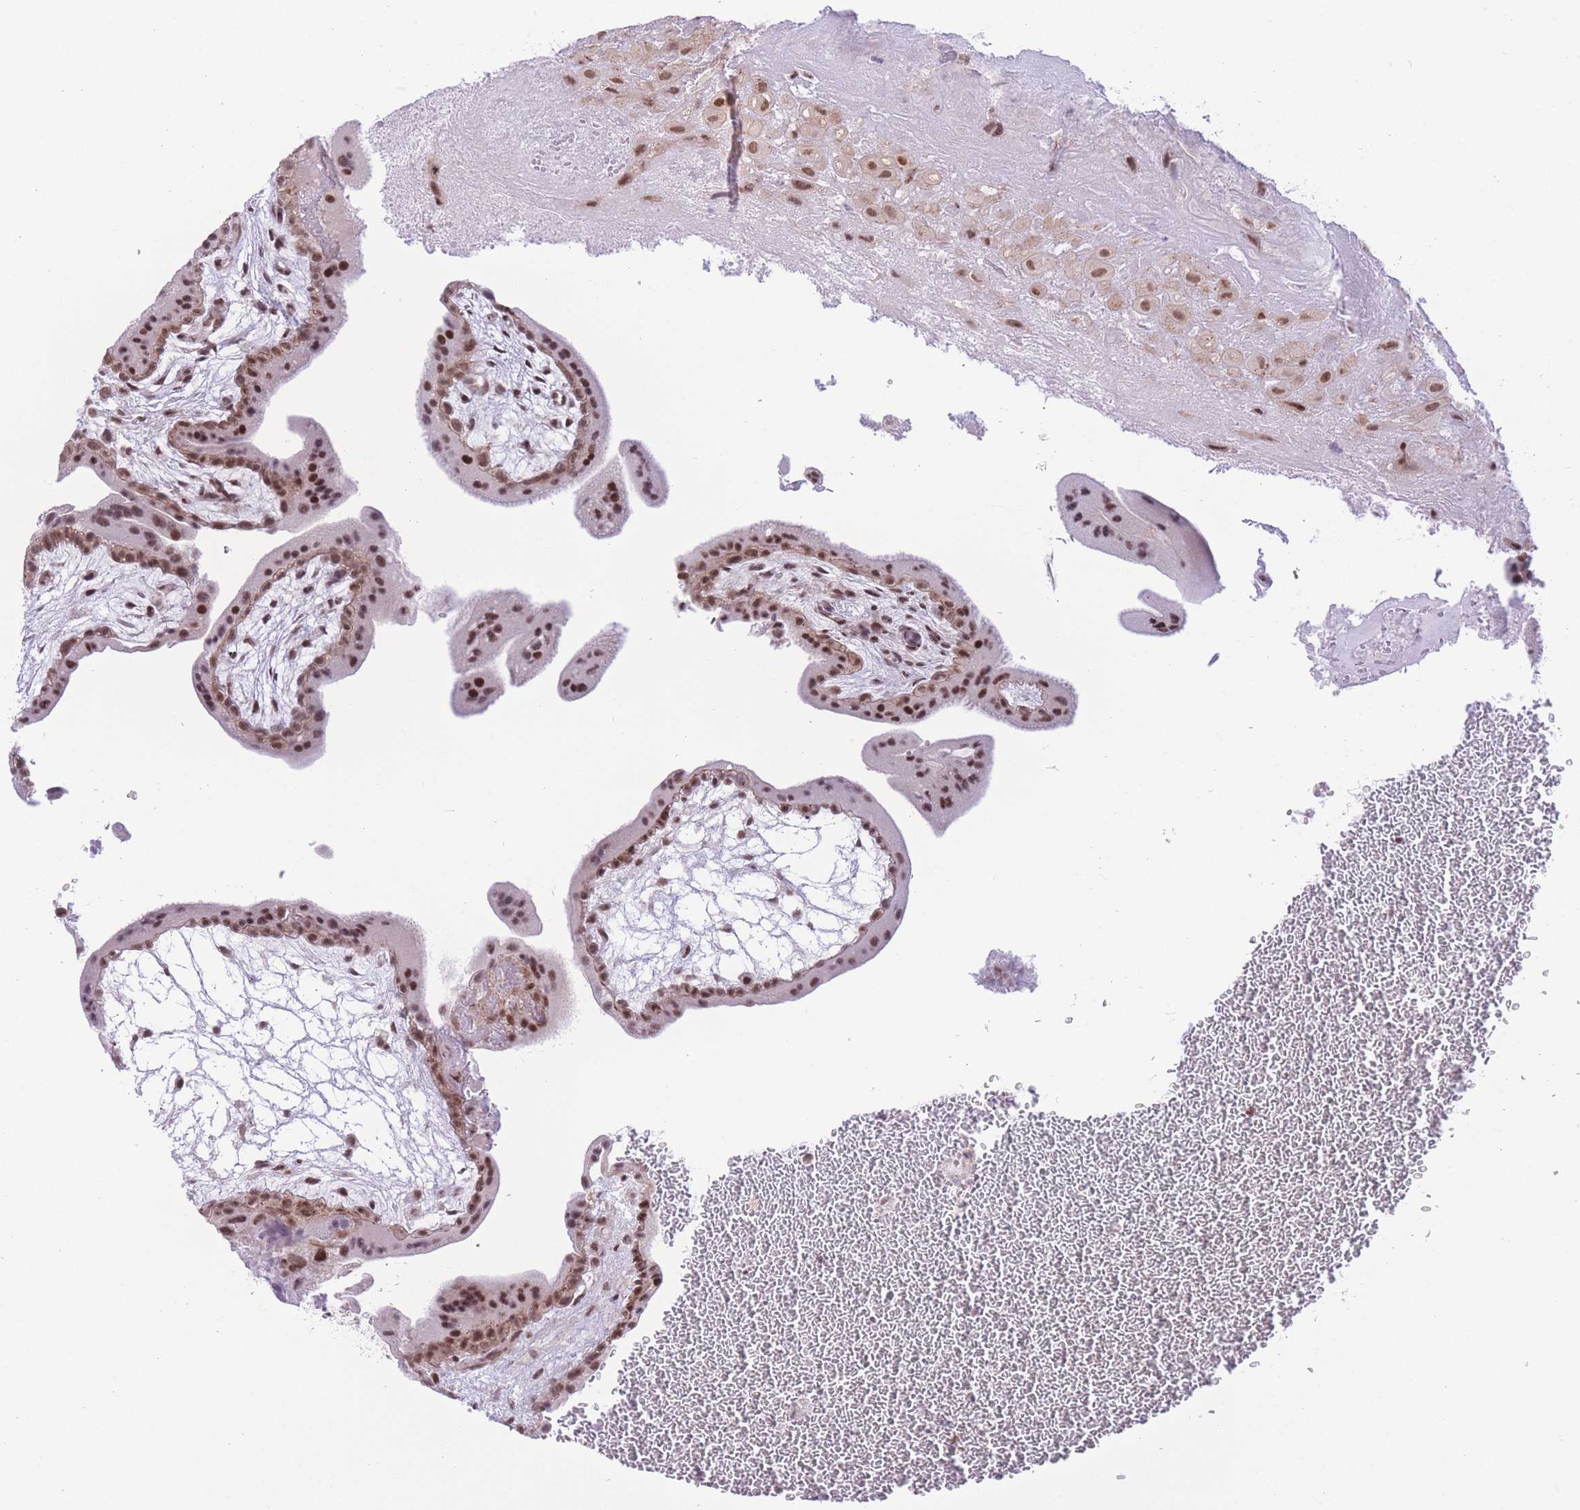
{"staining": {"intensity": "moderate", "quantity": ">75%", "location": "cytoplasmic/membranous,nuclear"}, "tissue": "placenta", "cell_type": "Decidual cells", "image_type": "normal", "snomed": [{"axis": "morphology", "description": "Normal tissue, NOS"}, {"axis": "topography", "description": "Placenta"}], "caption": "Immunohistochemistry (IHC) (DAB (3,3'-diaminobenzidine)) staining of unremarkable human placenta reveals moderate cytoplasmic/membranous,nuclear protein expression in about >75% of decidual cells.", "gene": "PCIF1", "patient": {"sex": "female", "age": 35}}